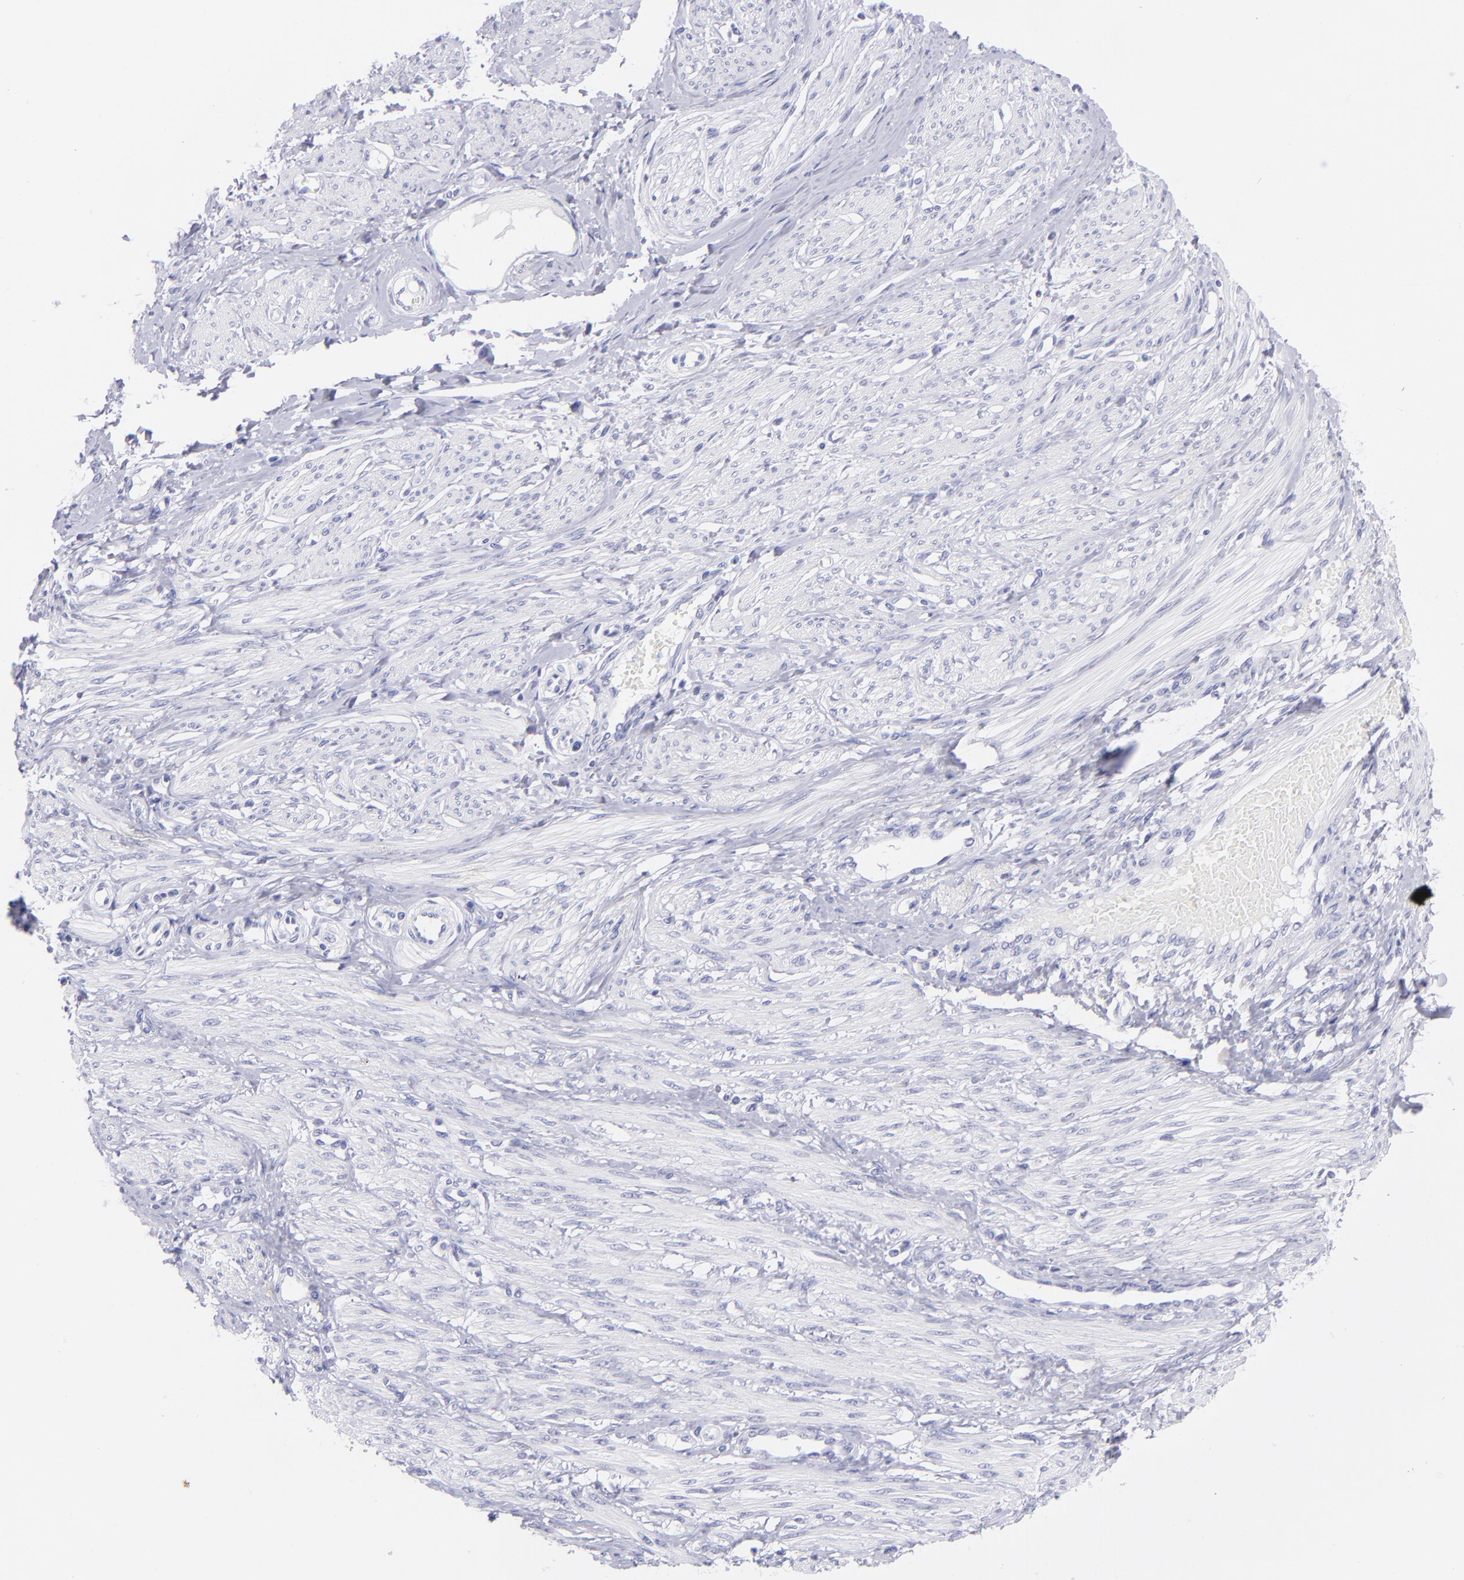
{"staining": {"intensity": "negative", "quantity": "none", "location": "none"}, "tissue": "smooth muscle", "cell_type": "Smooth muscle cells", "image_type": "normal", "snomed": [{"axis": "morphology", "description": "Normal tissue, NOS"}, {"axis": "topography", "description": "Smooth muscle"}, {"axis": "topography", "description": "Uterus"}], "caption": "Histopathology image shows no protein staining in smooth muscle cells of benign smooth muscle.", "gene": "PIP", "patient": {"sex": "female", "age": 39}}